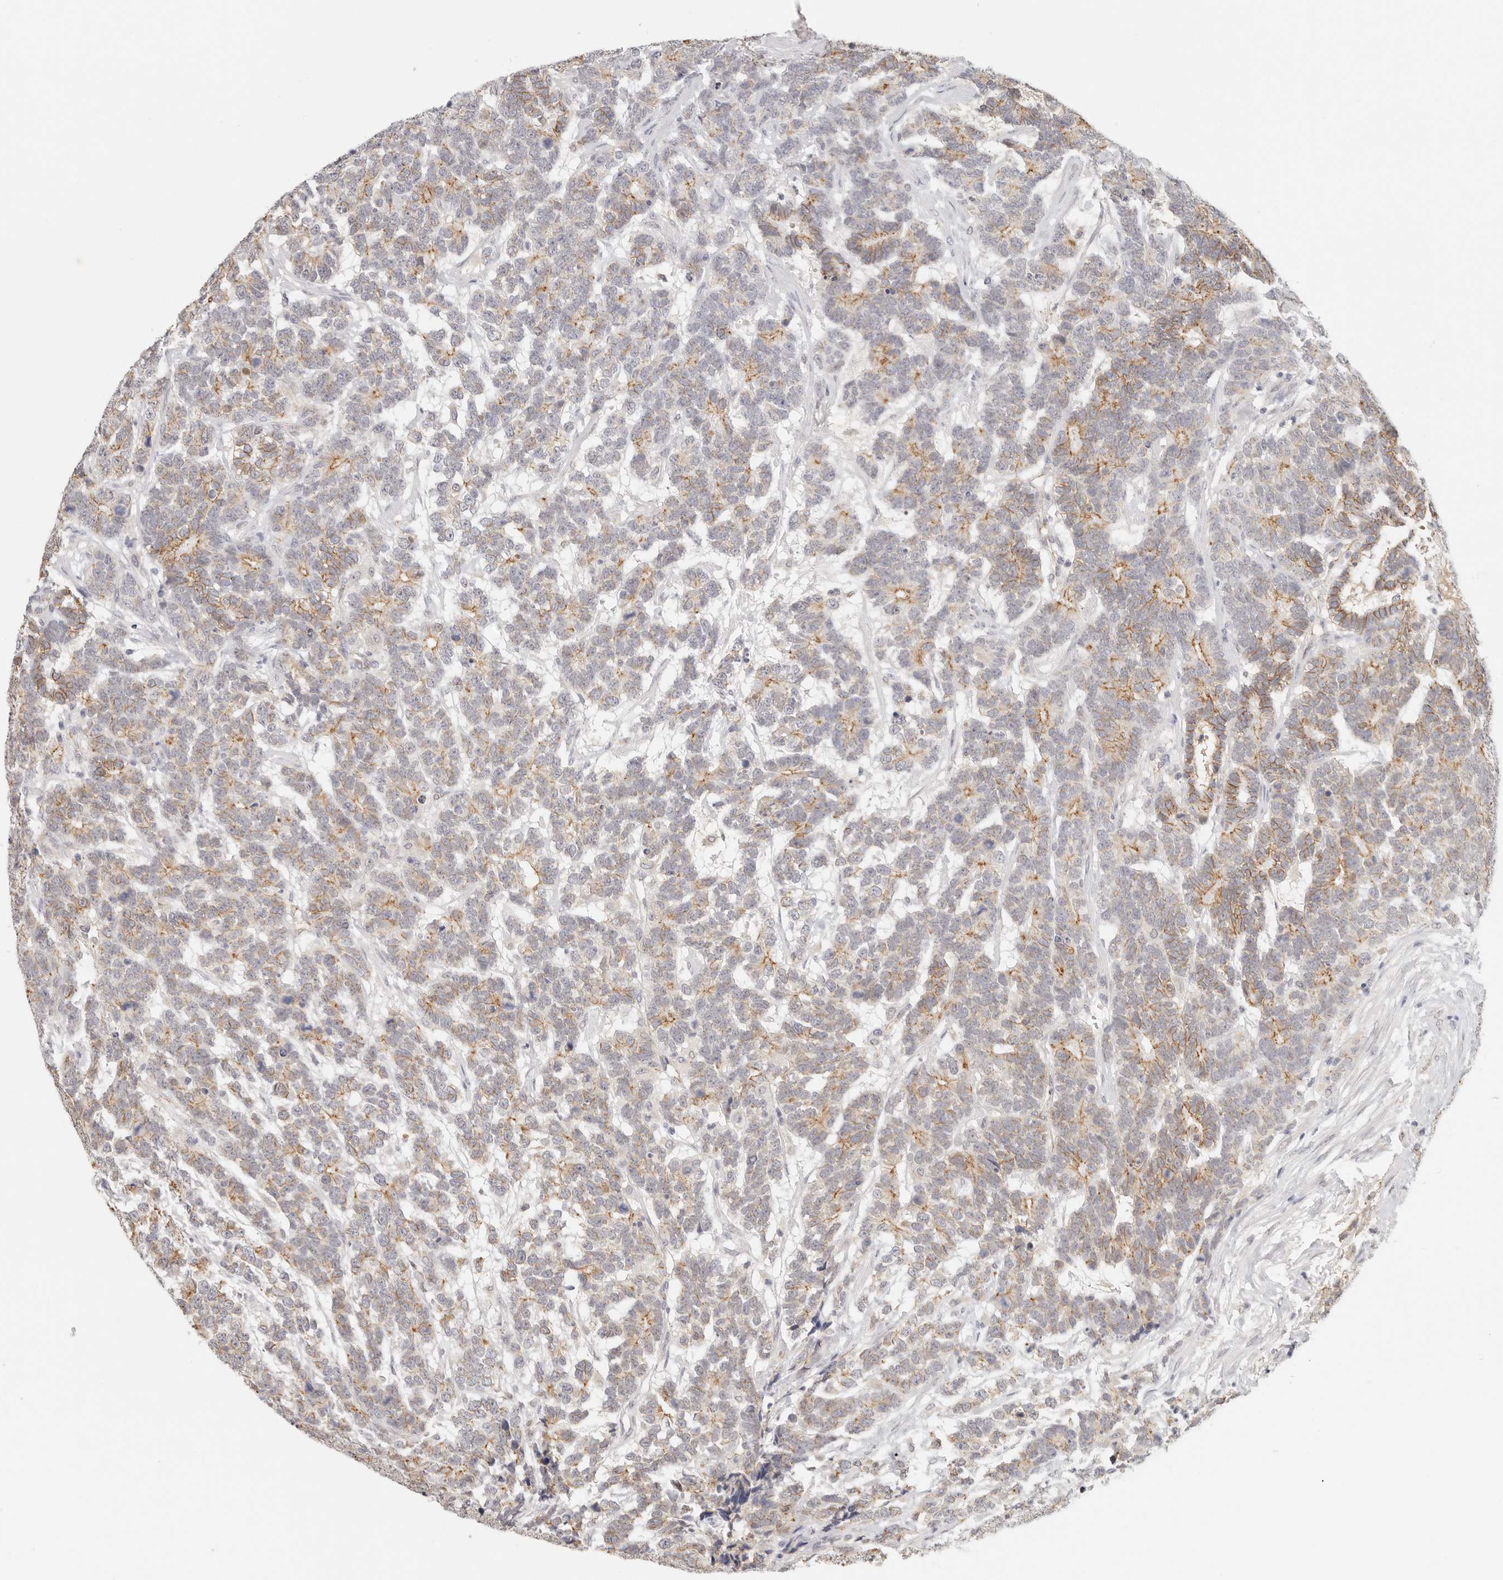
{"staining": {"intensity": "moderate", "quantity": "25%-75%", "location": "cytoplasmic/membranous"}, "tissue": "testis cancer", "cell_type": "Tumor cells", "image_type": "cancer", "snomed": [{"axis": "morphology", "description": "Carcinoma, Embryonal, NOS"}, {"axis": "topography", "description": "Testis"}], "caption": "This image reveals immunohistochemistry (IHC) staining of human testis embryonal carcinoma, with medium moderate cytoplasmic/membranous staining in approximately 25%-75% of tumor cells.", "gene": "ANXA9", "patient": {"sex": "male", "age": 26}}